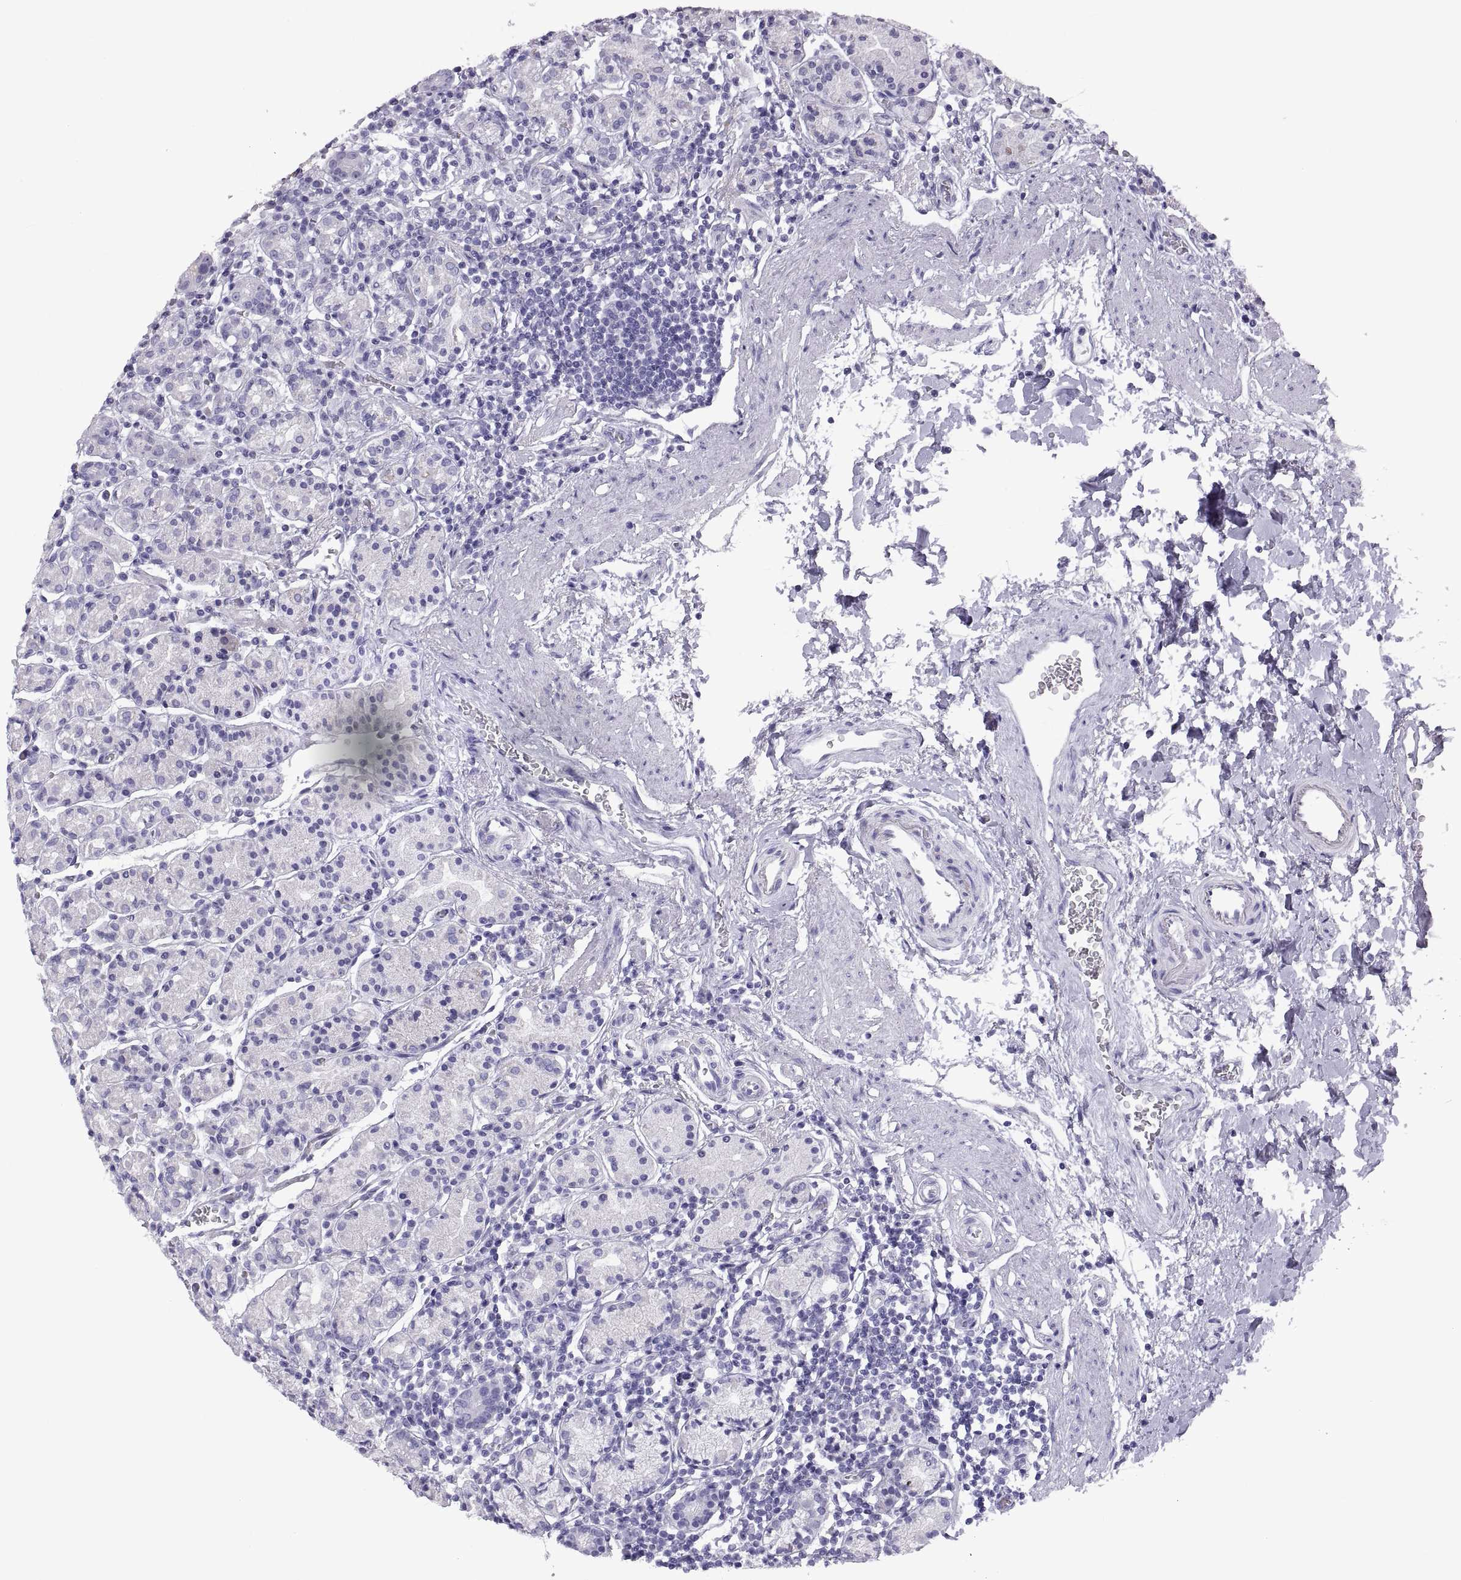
{"staining": {"intensity": "negative", "quantity": "none", "location": "none"}, "tissue": "stomach", "cell_type": "Glandular cells", "image_type": "normal", "snomed": [{"axis": "morphology", "description": "Normal tissue, NOS"}, {"axis": "topography", "description": "Stomach, upper"}, {"axis": "topography", "description": "Stomach"}], "caption": "Glandular cells are negative for protein expression in benign human stomach. Nuclei are stained in blue.", "gene": "RLBP1", "patient": {"sex": "male", "age": 62}}